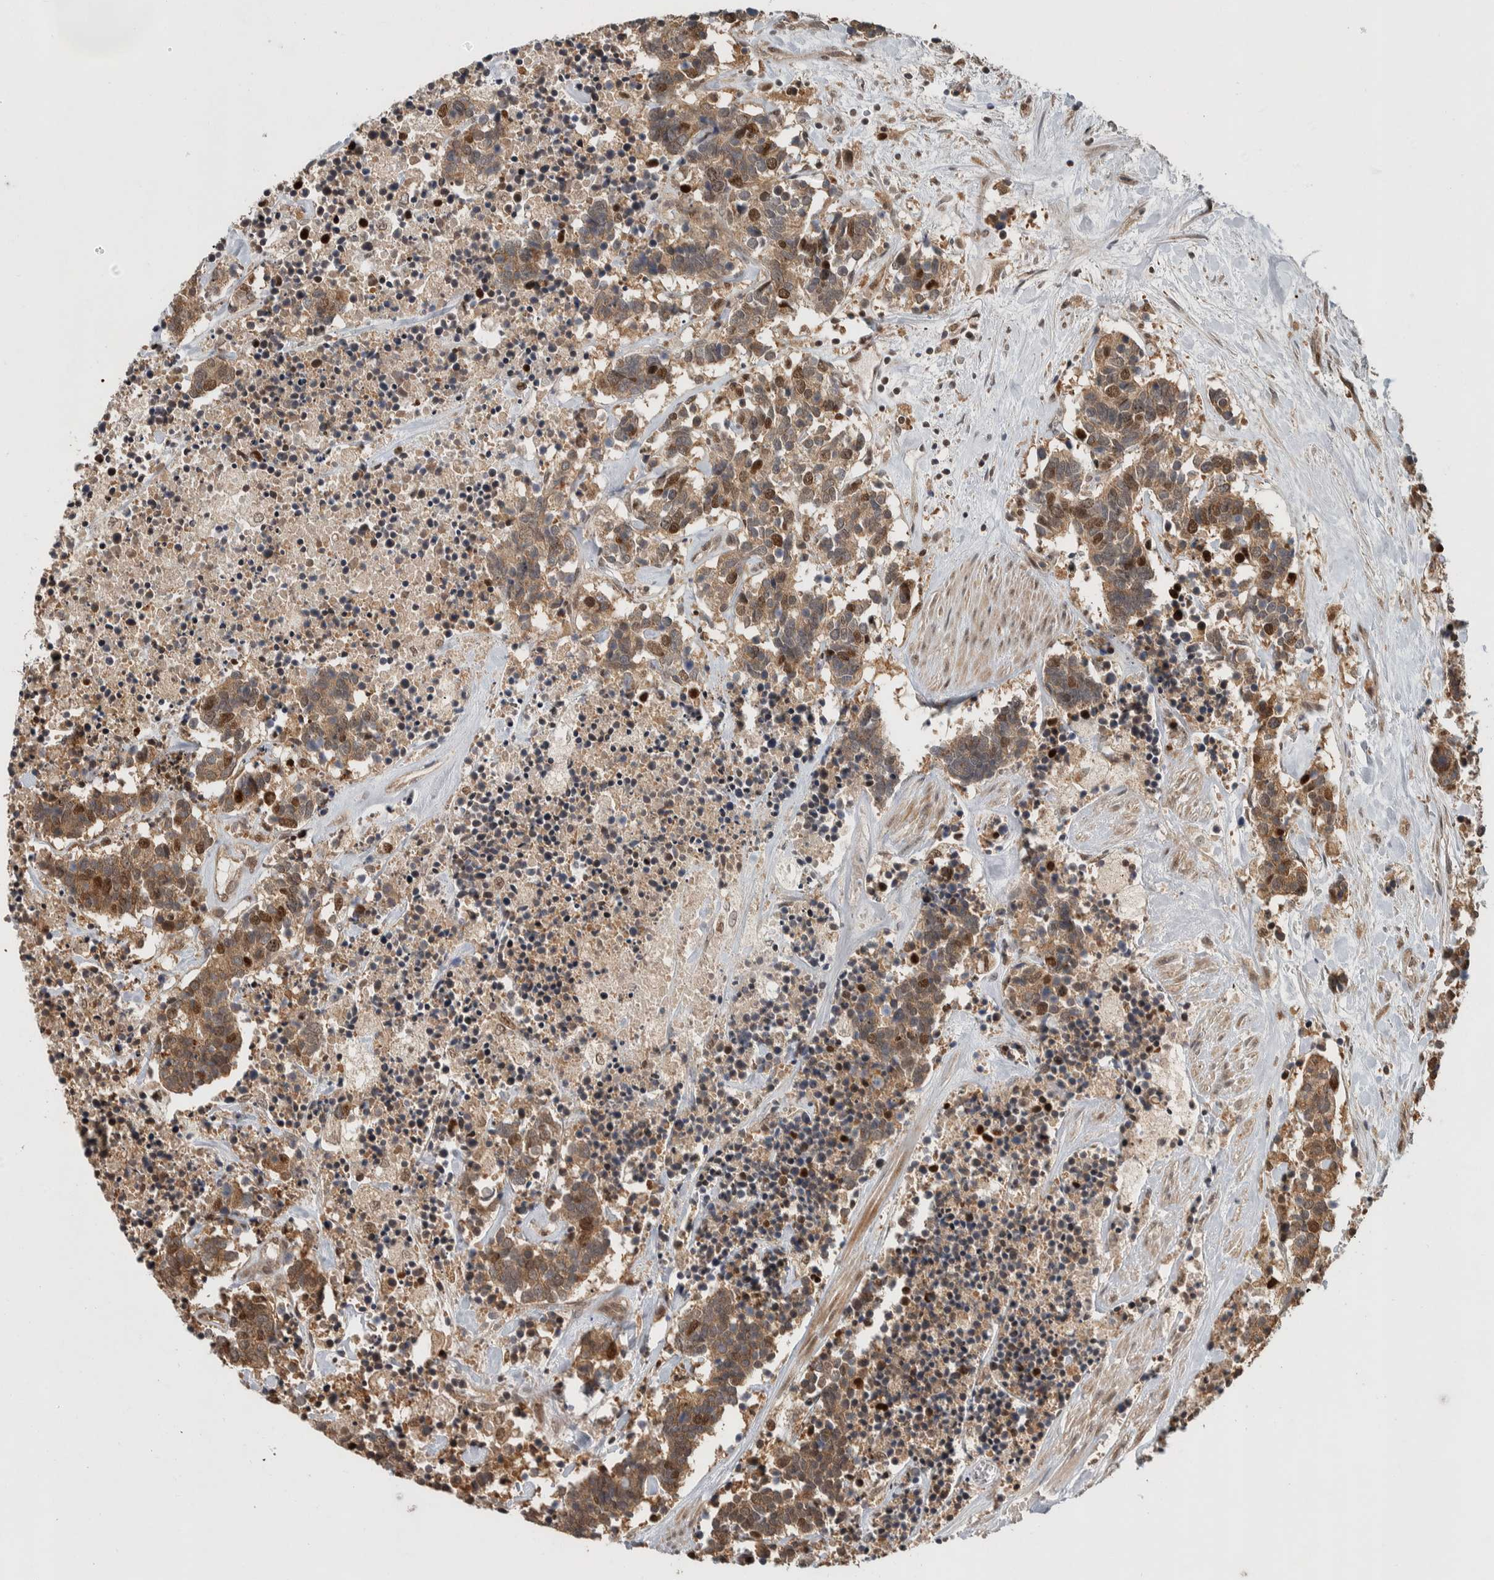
{"staining": {"intensity": "weak", "quantity": ">75%", "location": "cytoplasmic/membranous,nuclear"}, "tissue": "carcinoid", "cell_type": "Tumor cells", "image_type": "cancer", "snomed": [{"axis": "morphology", "description": "Carcinoma, NOS"}, {"axis": "morphology", "description": "Carcinoid, malignant, NOS"}, {"axis": "topography", "description": "Urinary bladder"}], "caption": "Protein expression analysis of malignant carcinoid shows weak cytoplasmic/membranous and nuclear staining in approximately >75% of tumor cells.", "gene": "RPS6KA4", "patient": {"sex": "male", "age": 57}}